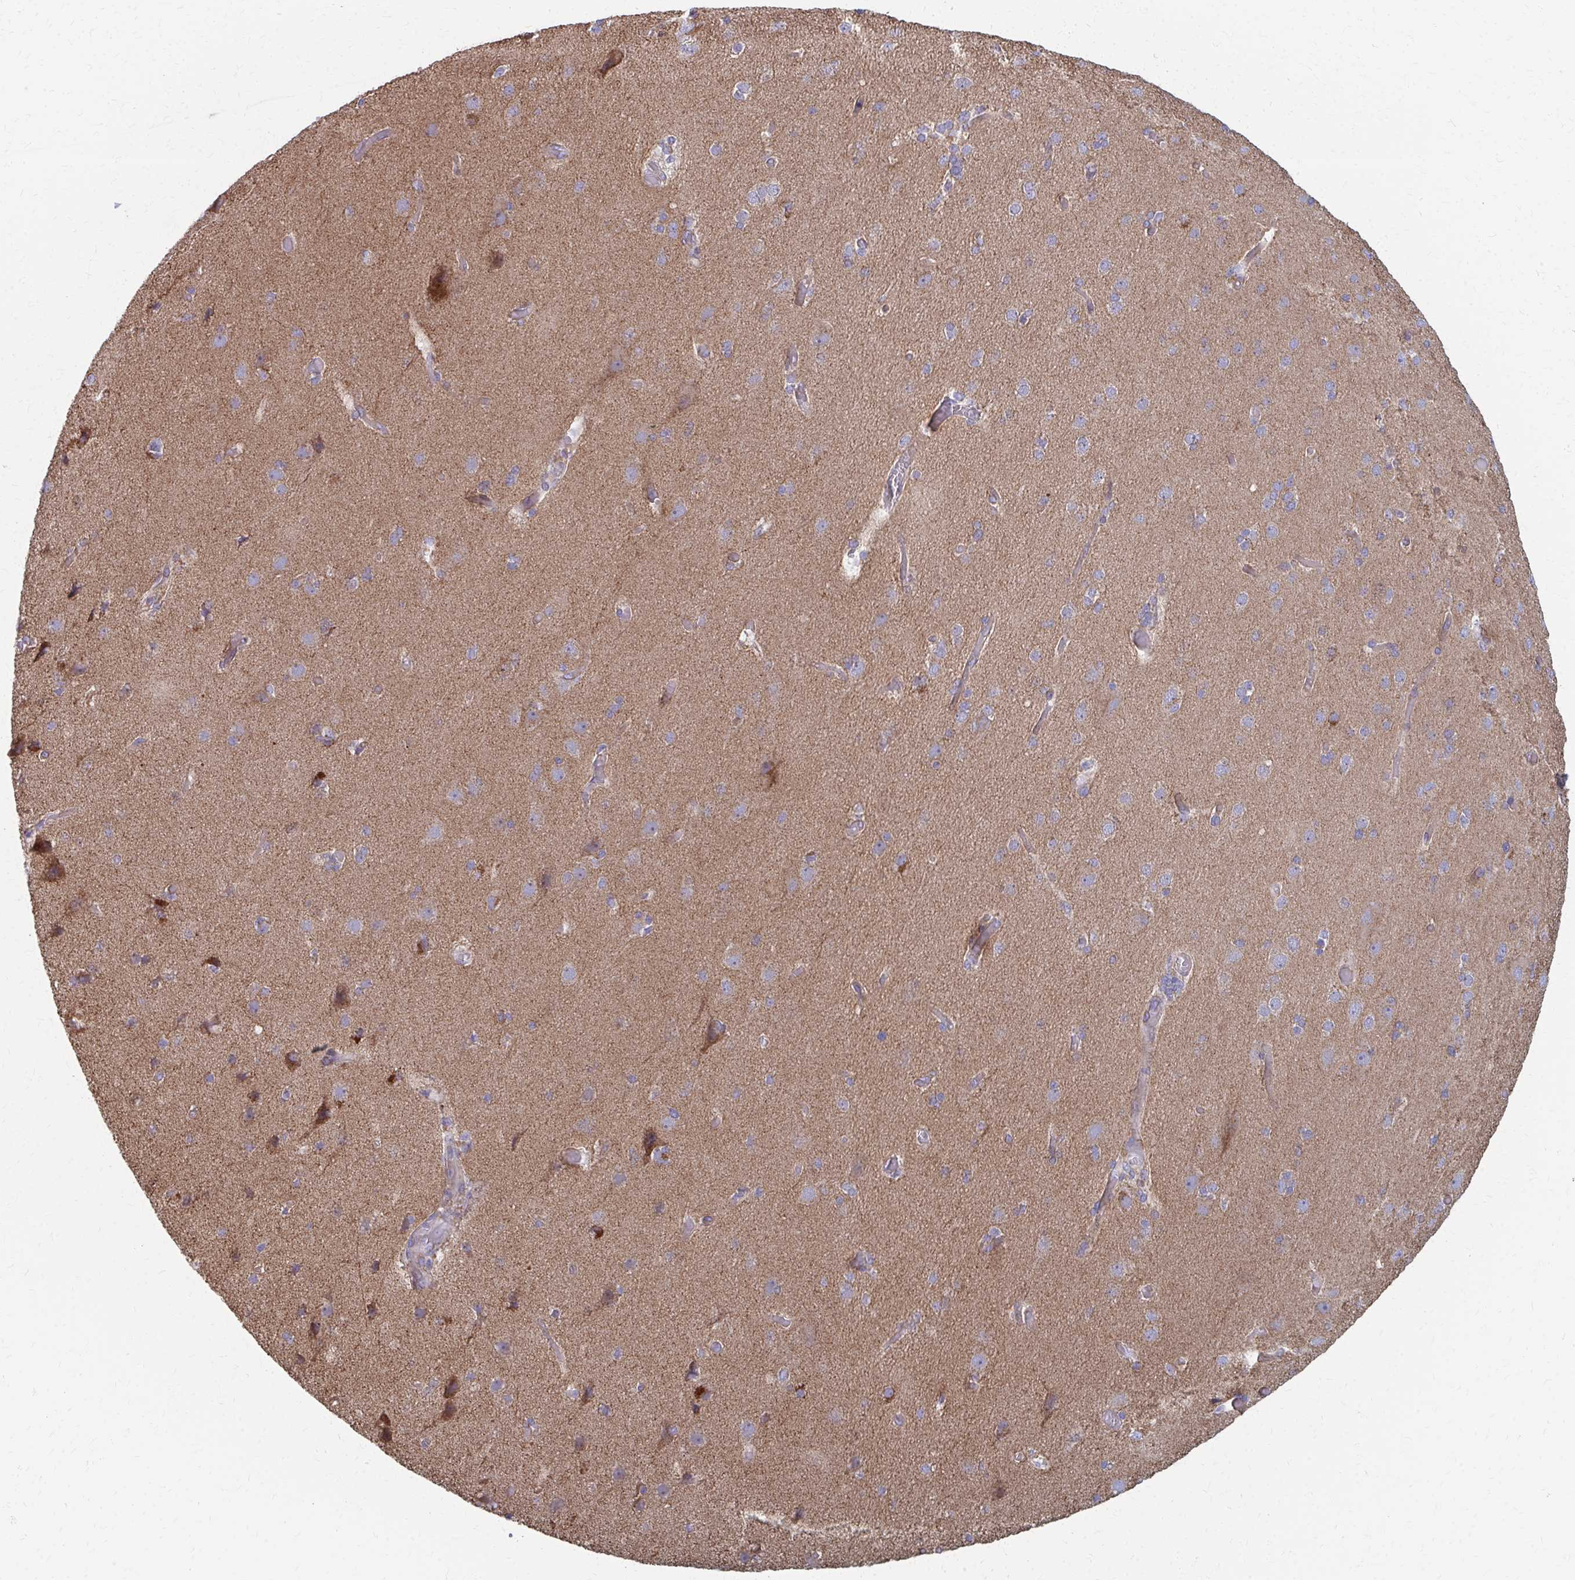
{"staining": {"intensity": "moderate", "quantity": "<25%", "location": "cytoplasmic/membranous"}, "tissue": "cerebral cortex", "cell_type": "Endothelial cells", "image_type": "normal", "snomed": [{"axis": "morphology", "description": "Normal tissue, NOS"}, {"axis": "morphology", "description": "Glioma, malignant, High grade"}, {"axis": "topography", "description": "Cerebral cortex"}], "caption": "This image displays IHC staining of benign cerebral cortex, with low moderate cytoplasmic/membranous expression in about <25% of endothelial cells.", "gene": "FAHD1", "patient": {"sex": "male", "age": 71}}